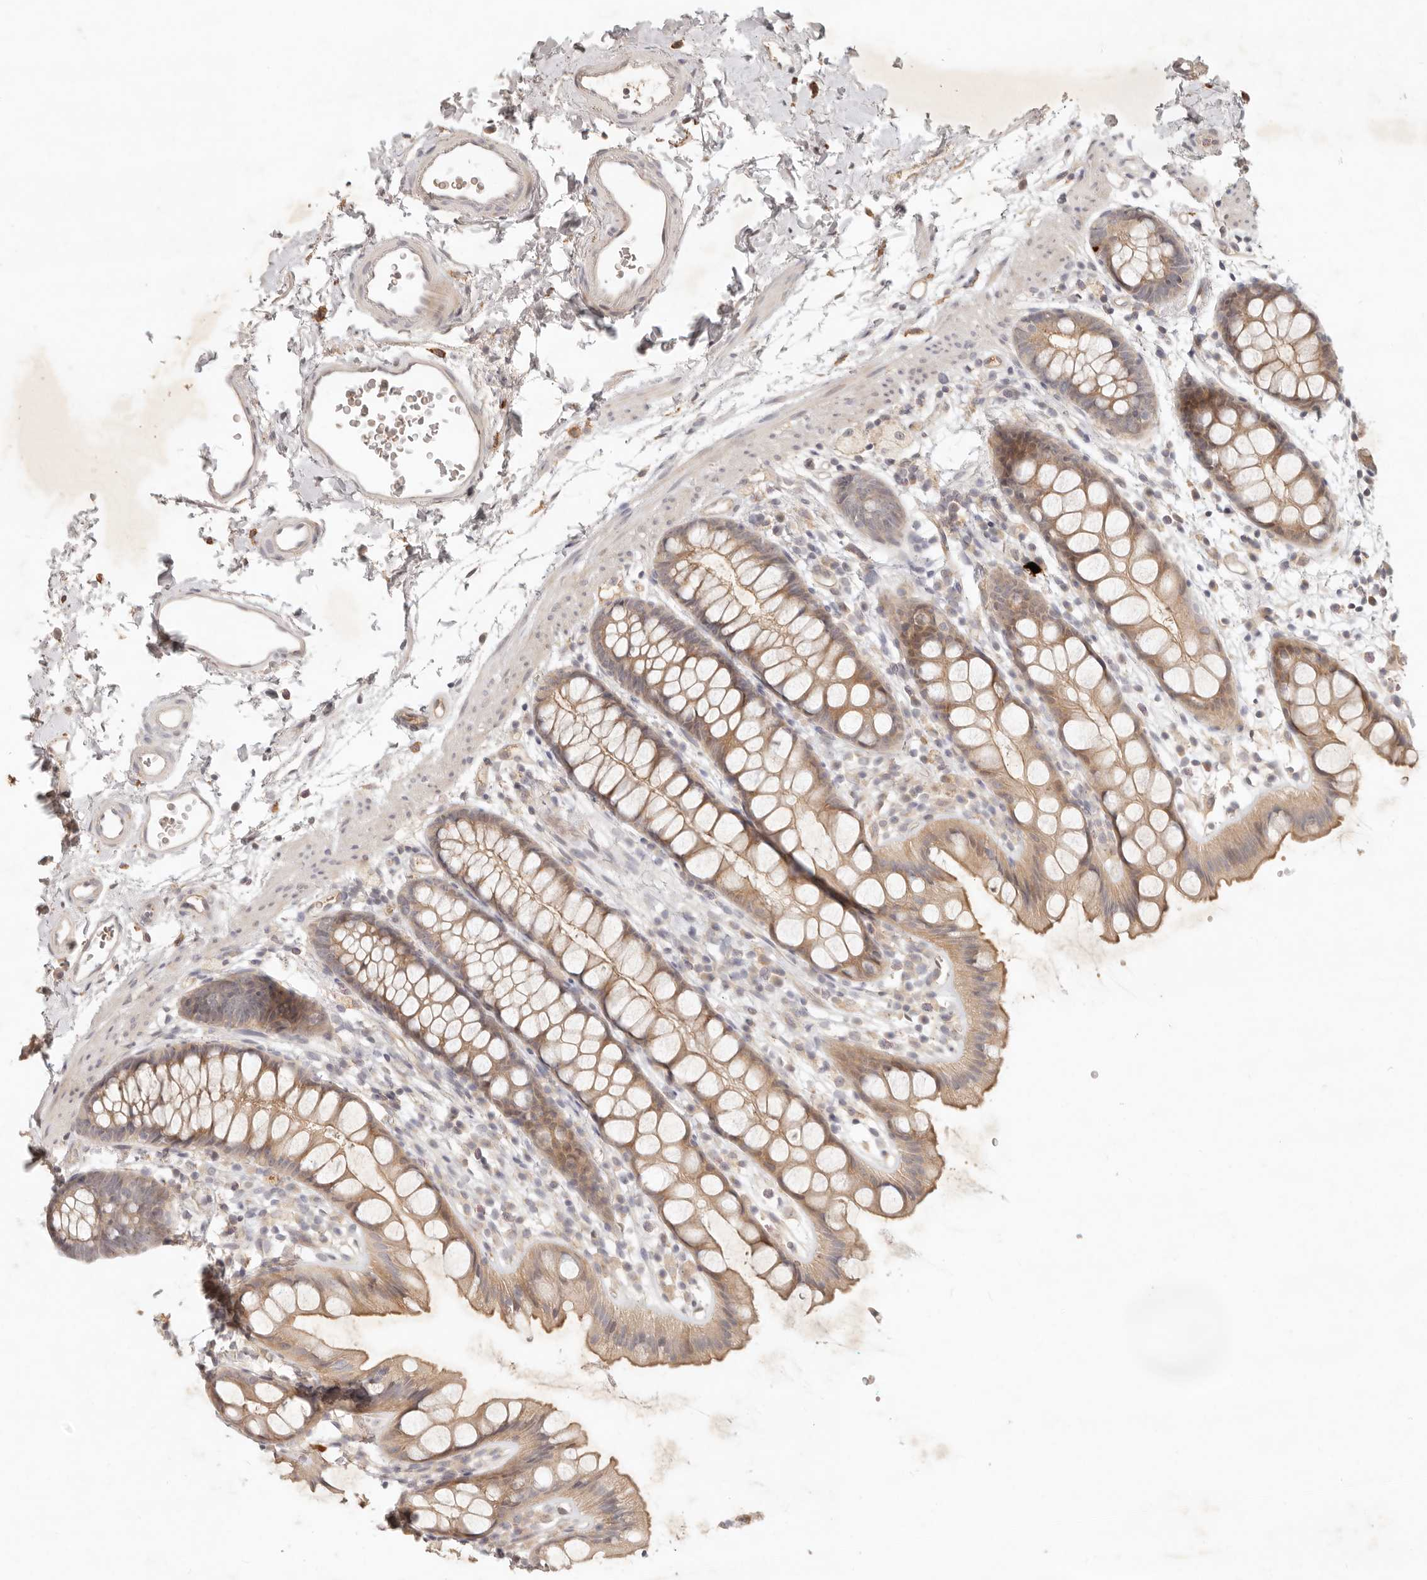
{"staining": {"intensity": "moderate", "quantity": ">75%", "location": "cytoplasmic/membranous"}, "tissue": "rectum", "cell_type": "Glandular cells", "image_type": "normal", "snomed": [{"axis": "morphology", "description": "Normal tissue, NOS"}, {"axis": "topography", "description": "Rectum"}], "caption": "Immunohistochemical staining of normal rectum exhibits medium levels of moderate cytoplasmic/membranous expression in approximately >75% of glandular cells. The staining was performed using DAB (3,3'-diaminobenzidine), with brown indicating positive protein expression. Nuclei are stained blue with hematoxylin.", "gene": "UBXN11", "patient": {"sex": "female", "age": 65}}